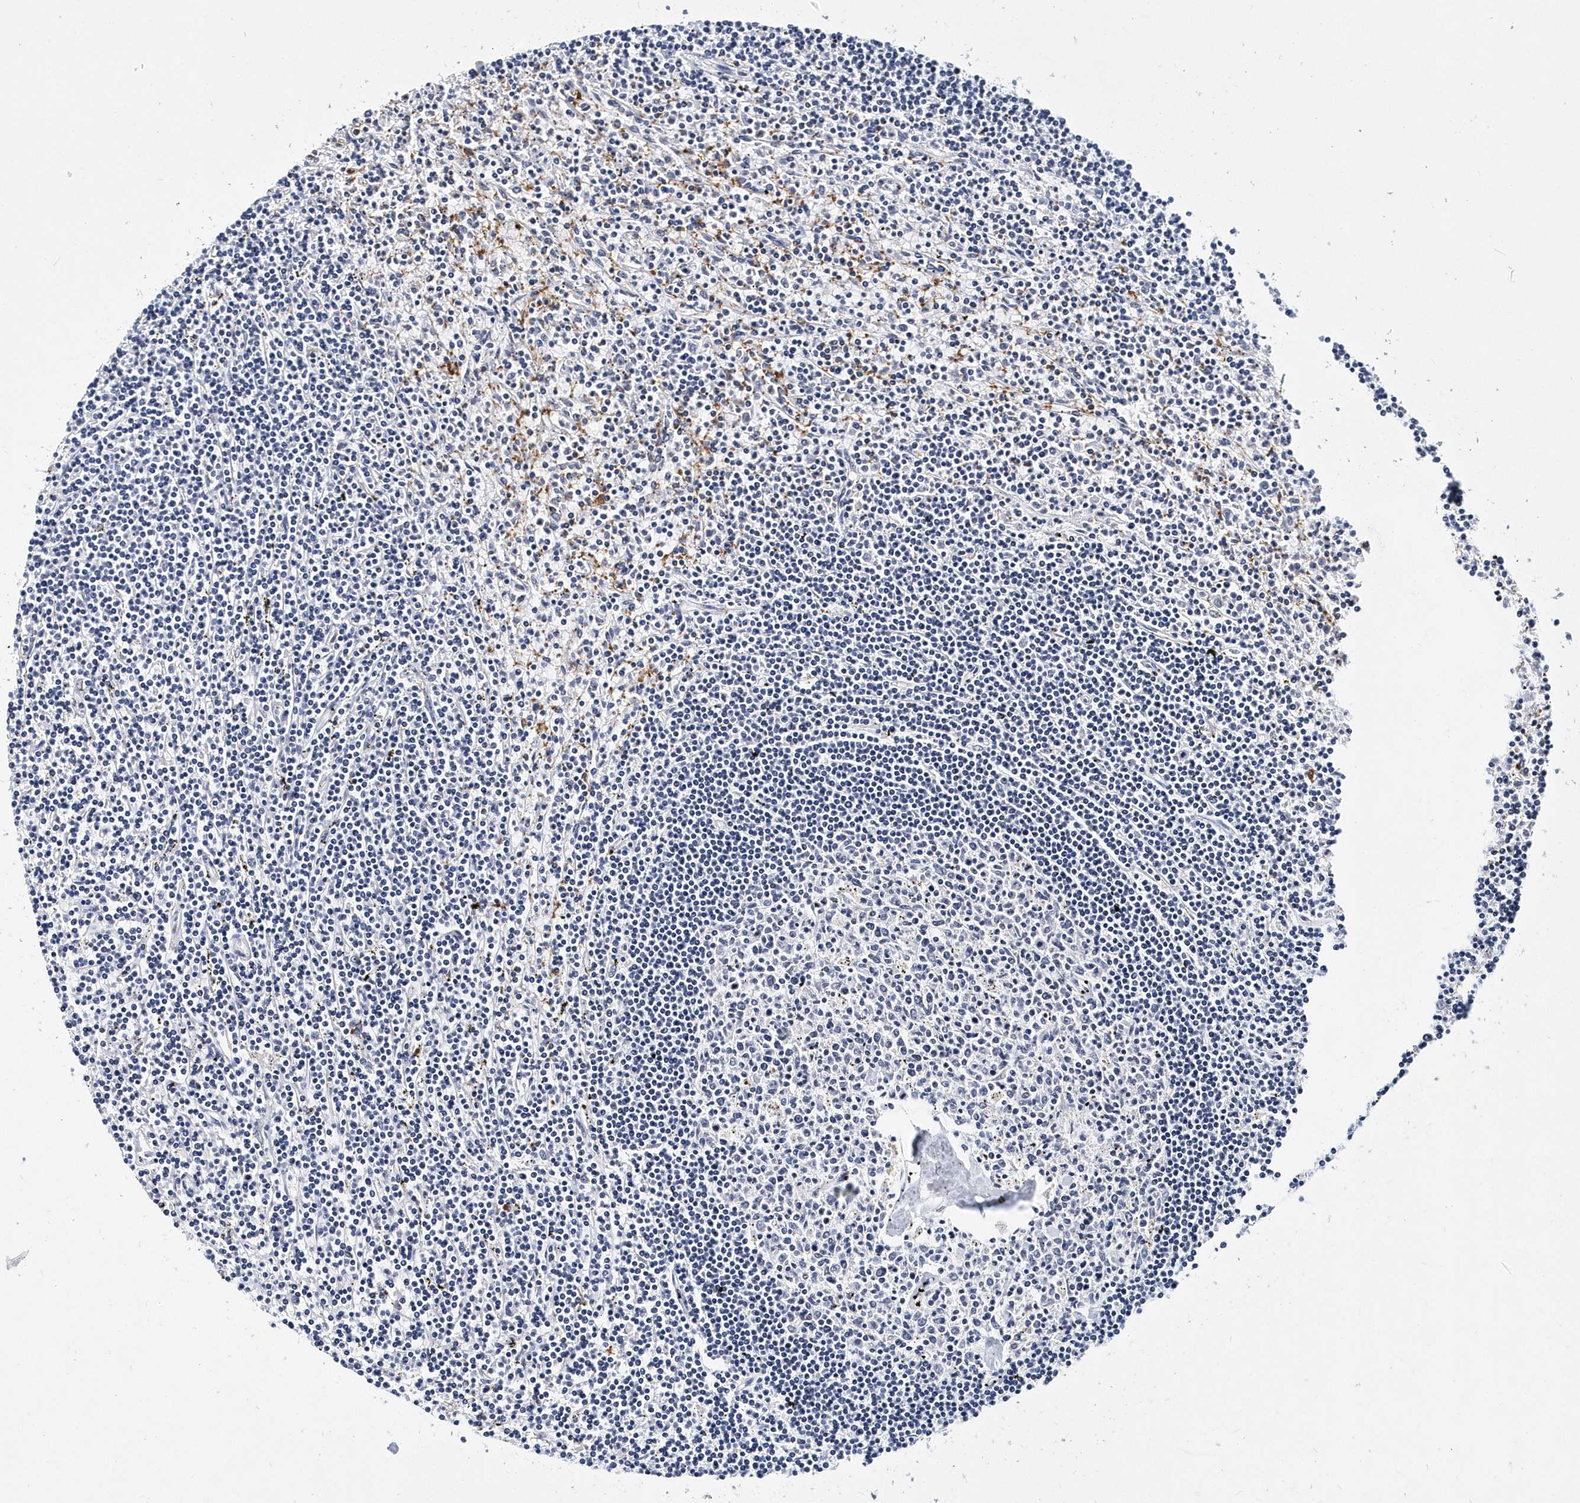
{"staining": {"intensity": "negative", "quantity": "none", "location": "none"}, "tissue": "lymphoma", "cell_type": "Tumor cells", "image_type": "cancer", "snomed": [{"axis": "morphology", "description": "Malignant lymphoma, non-Hodgkin's type, Low grade"}, {"axis": "topography", "description": "Spleen"}], "caption": "There is no significant expression in tumor cells of low-grade malignant lymphoma, non-Hodgkin's type.", "gene": "ITGA2B", "patient": {"sex": "male", "age": 76}}